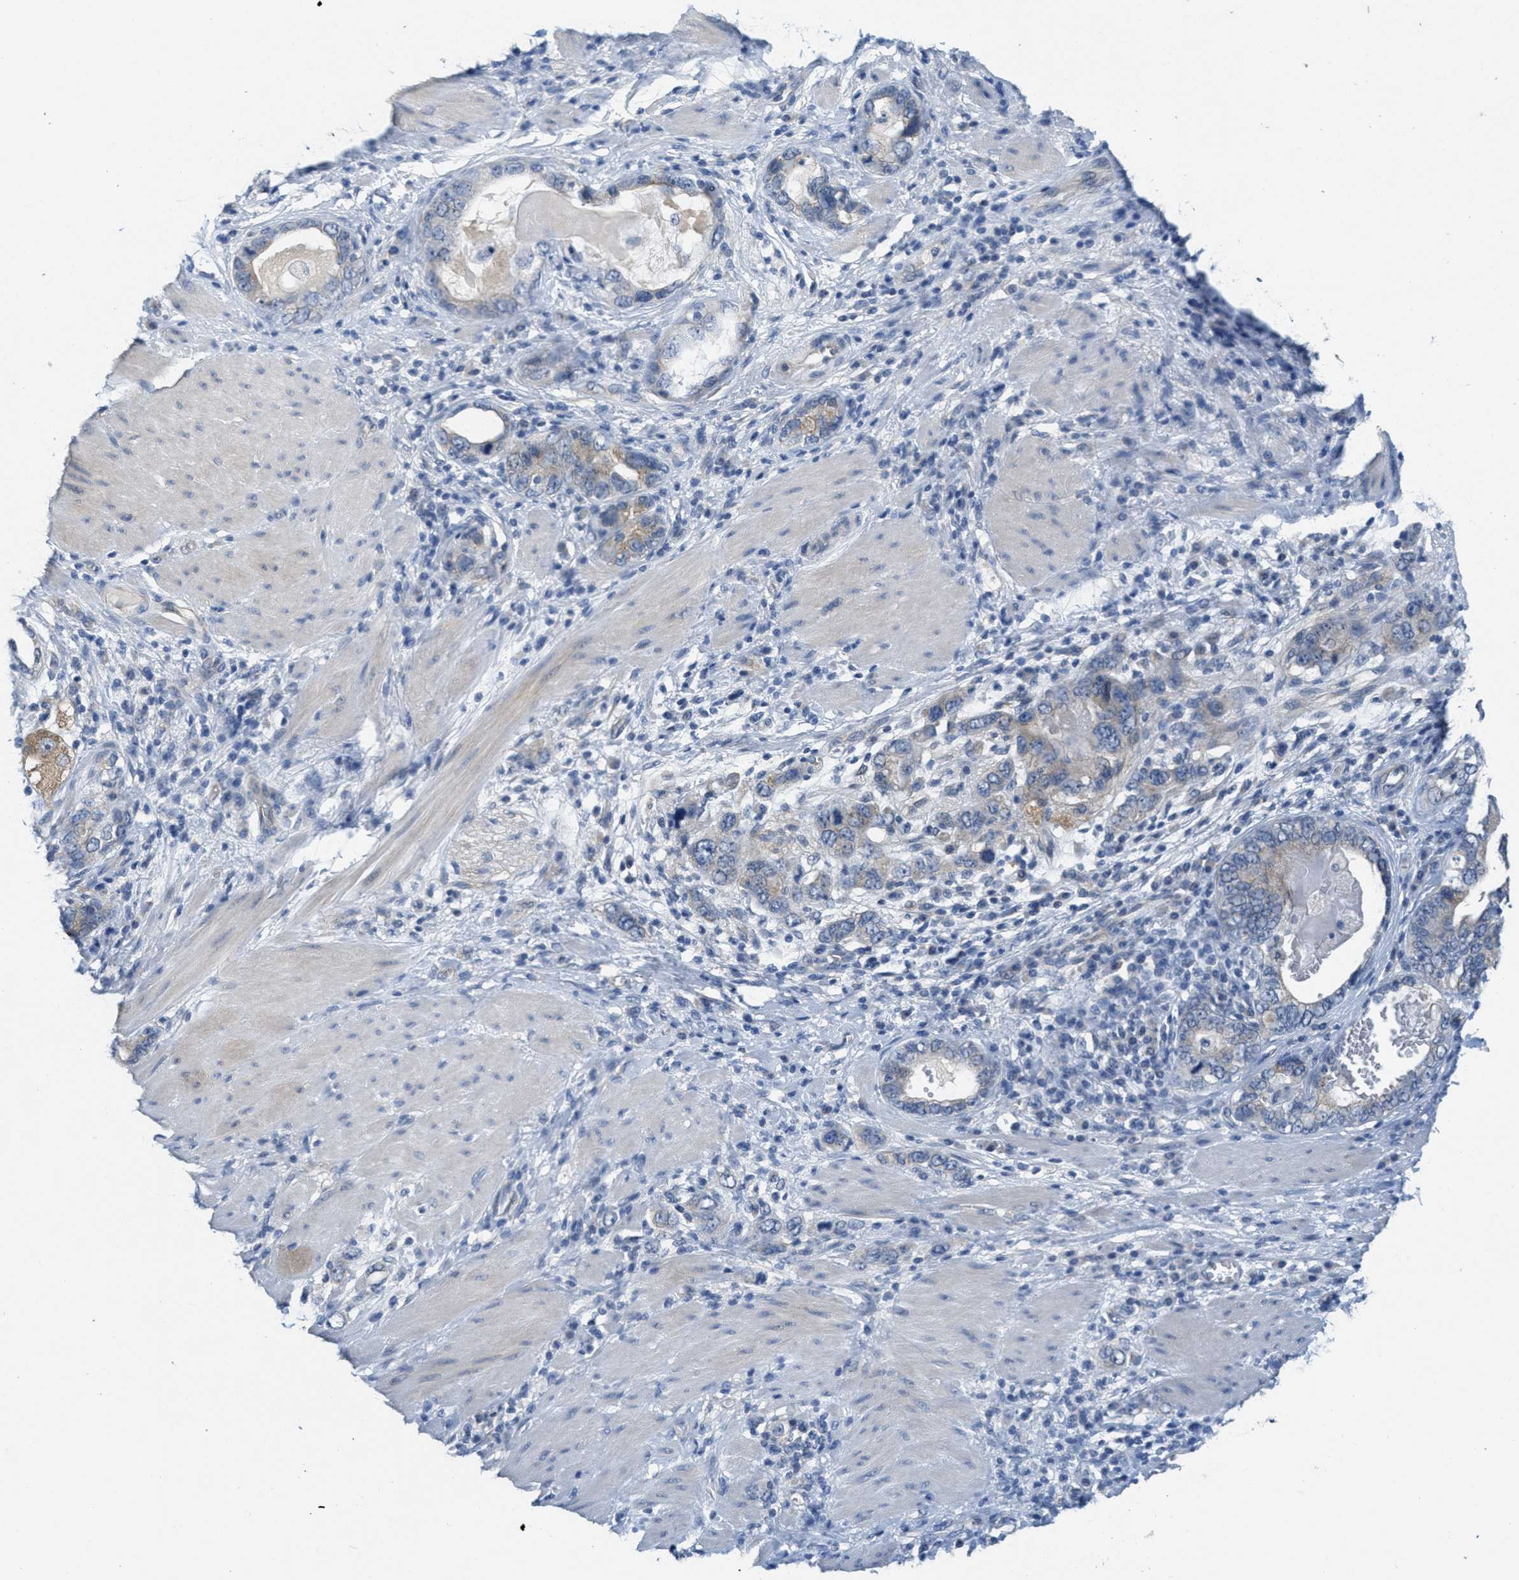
{"staining": {"intensity": "weak", "quantity": "<25%", "location": "cytoplasmic/membranous"}, "tissue": "stomach cancer", "cell_type": "Tumor cells", "image_type": "cancer", "snomed": [{"axis": "morphology", "description": "Adenocarcinoma, NOS"}, {"axis": "topography", "description": "Stomach, lower"}], "caption": "Protein analysis of stomach adenocarcinoma shows no significant positivity in tumor cells.", "gene": "ZFYVE9", "patient": {"sex": "female", "age": 93}}